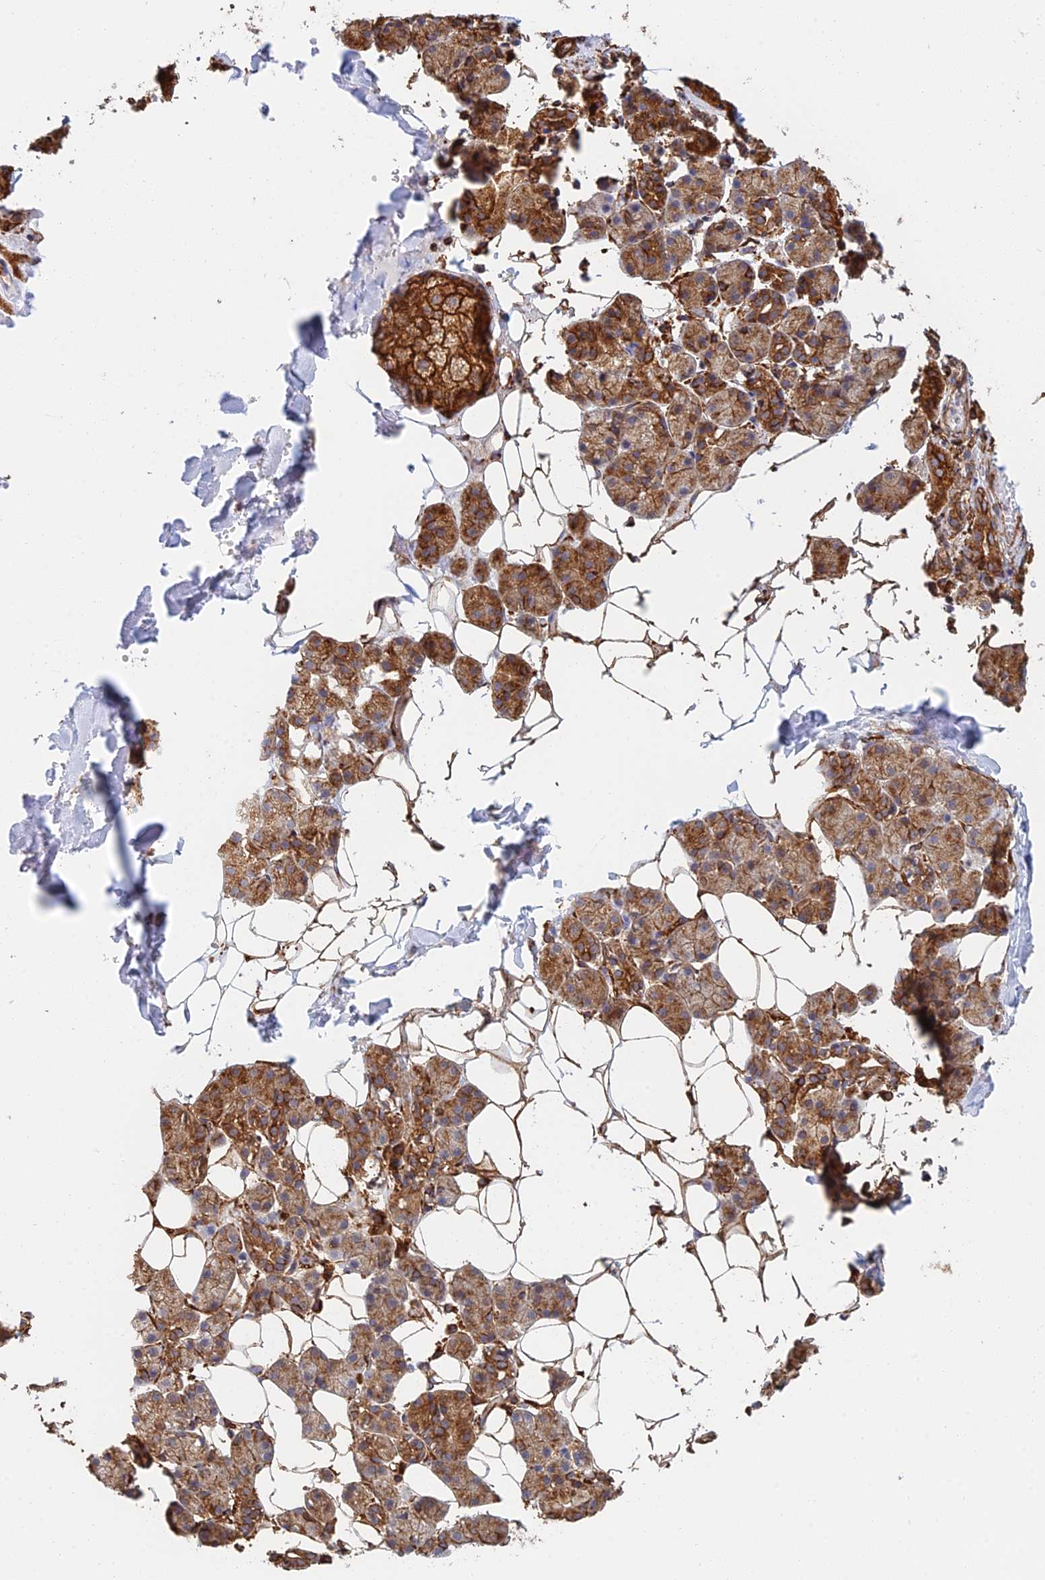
{"staining": {"intensity": "strong", "quantity": "25%-75%", "location": "cytoplasmic/membranous"}, "tissue": "salivary gland", "cell_type": "Glandular cells", "image_type": "normal", "snomed": [{"axis": "morphology", "description": "Normal tissue, NOS"}, {"axis": "topography", "description": "Salivary gland"}], "caption": "A high amount of strong cytoplasmic/membranous staining is seen in about 25%-75% of glandular cells in benign salivary gland. The protein is stained brown, and the nuclei are stained in blue (DAB IHC with brightfield microscopy, high magnification).", "gene": "WBP11", "patient": {"sex": "female", "age": 33}}